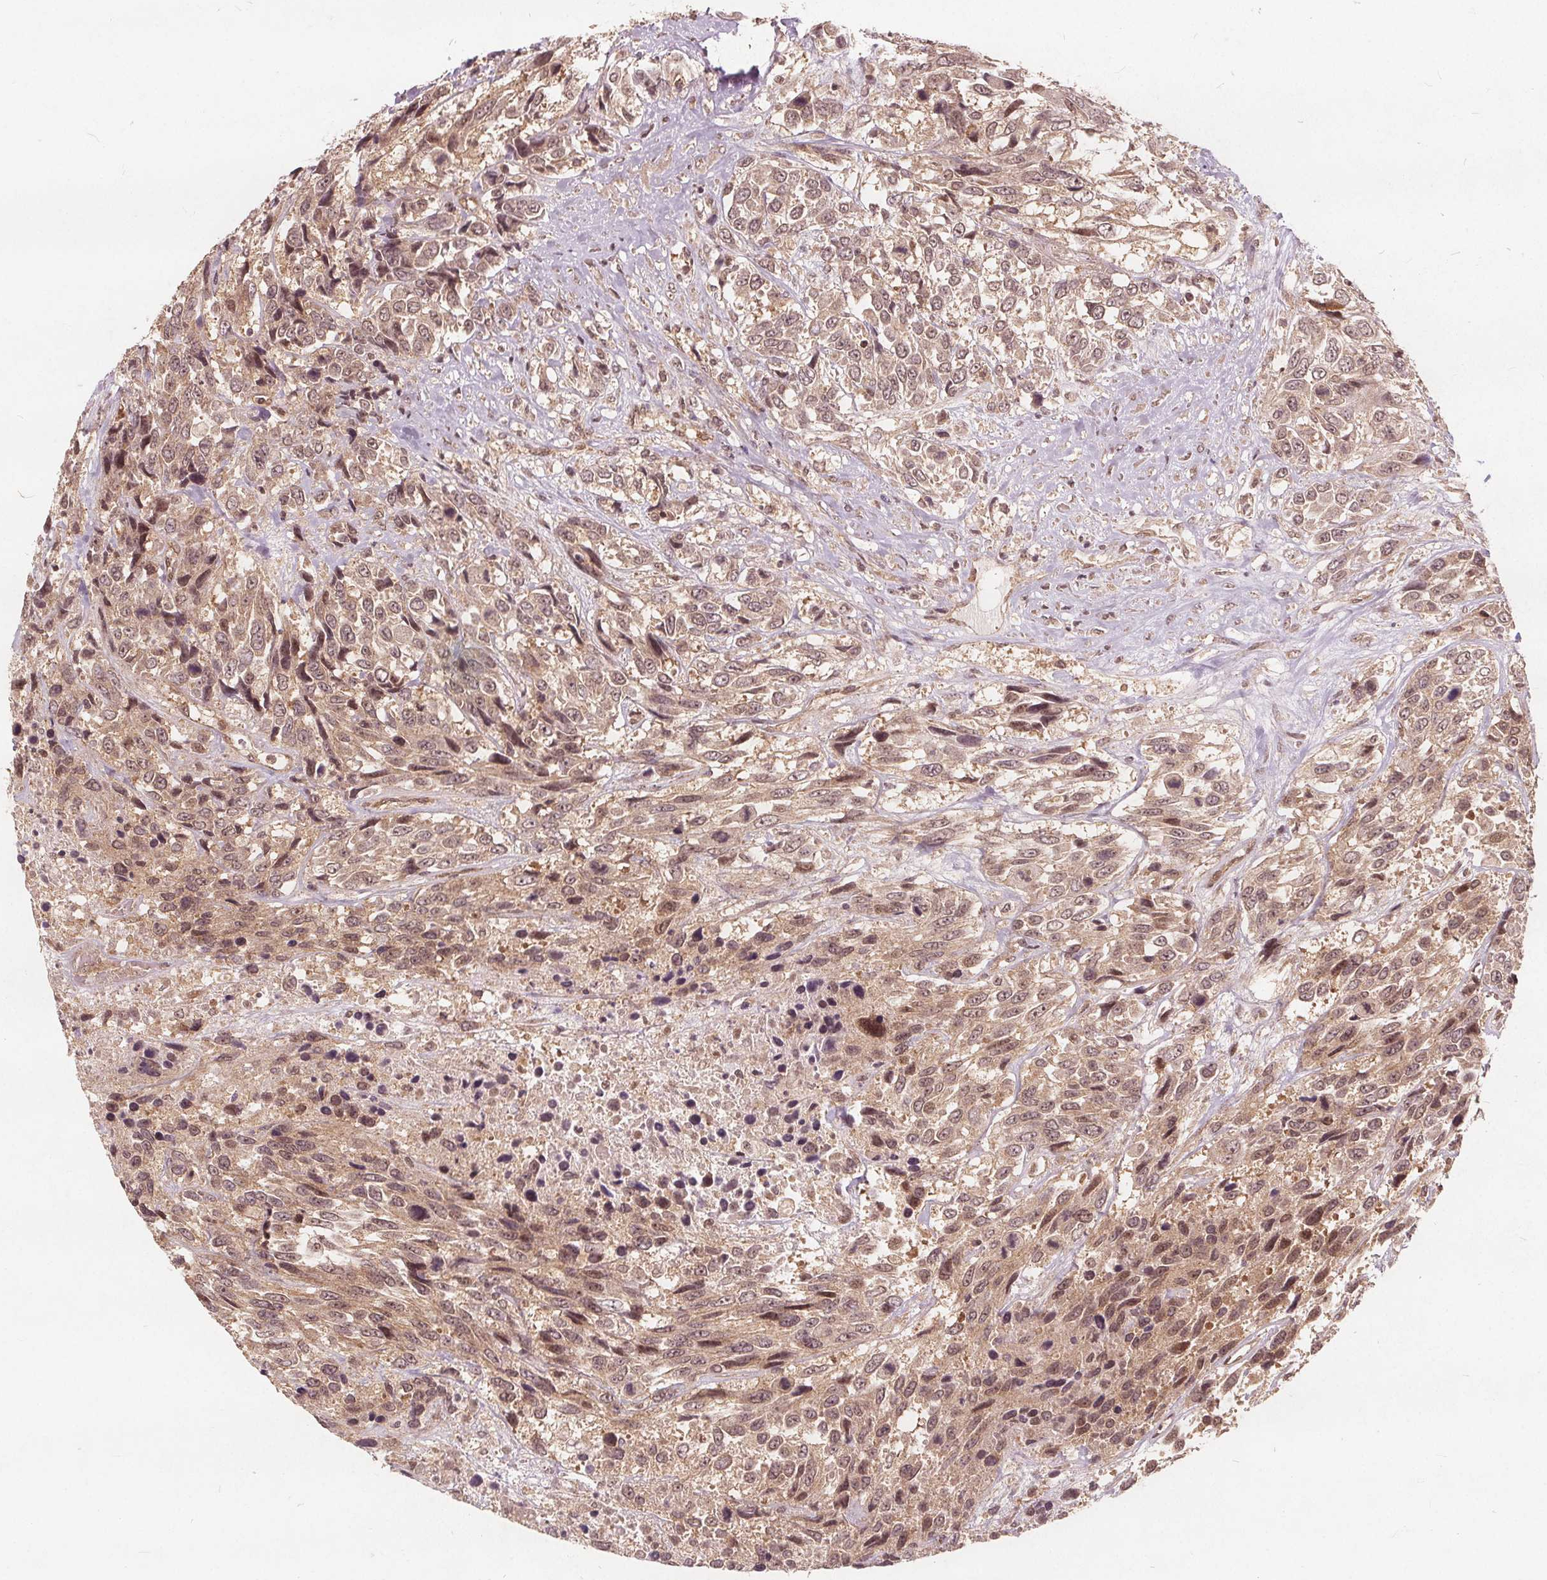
{"staining": {"intensity": "weak", "quantity": ">75%", "location": "cytoplasmic/membranous,nuclear"}, "tissue": "urothelial cancer", "cell_type": "Tumor cells", "image_type": "cancer", "snomed": [{"axis": "morphology", "description": "Urothelial carcinoma, High grade"}, {"axis": "topography", "description": "Urinary bladder"}], "caption": "High-power microscopy captured an immunohistochemistry (IHC) micrograph of urothelial carcinoma (high-grade), revealing weak cytoplasmic/membranous and nuclear positivity in approximately >75% of tumor cells.", "gene": "PPP1CB", "patient": {"sex": "female", "age": 70}}